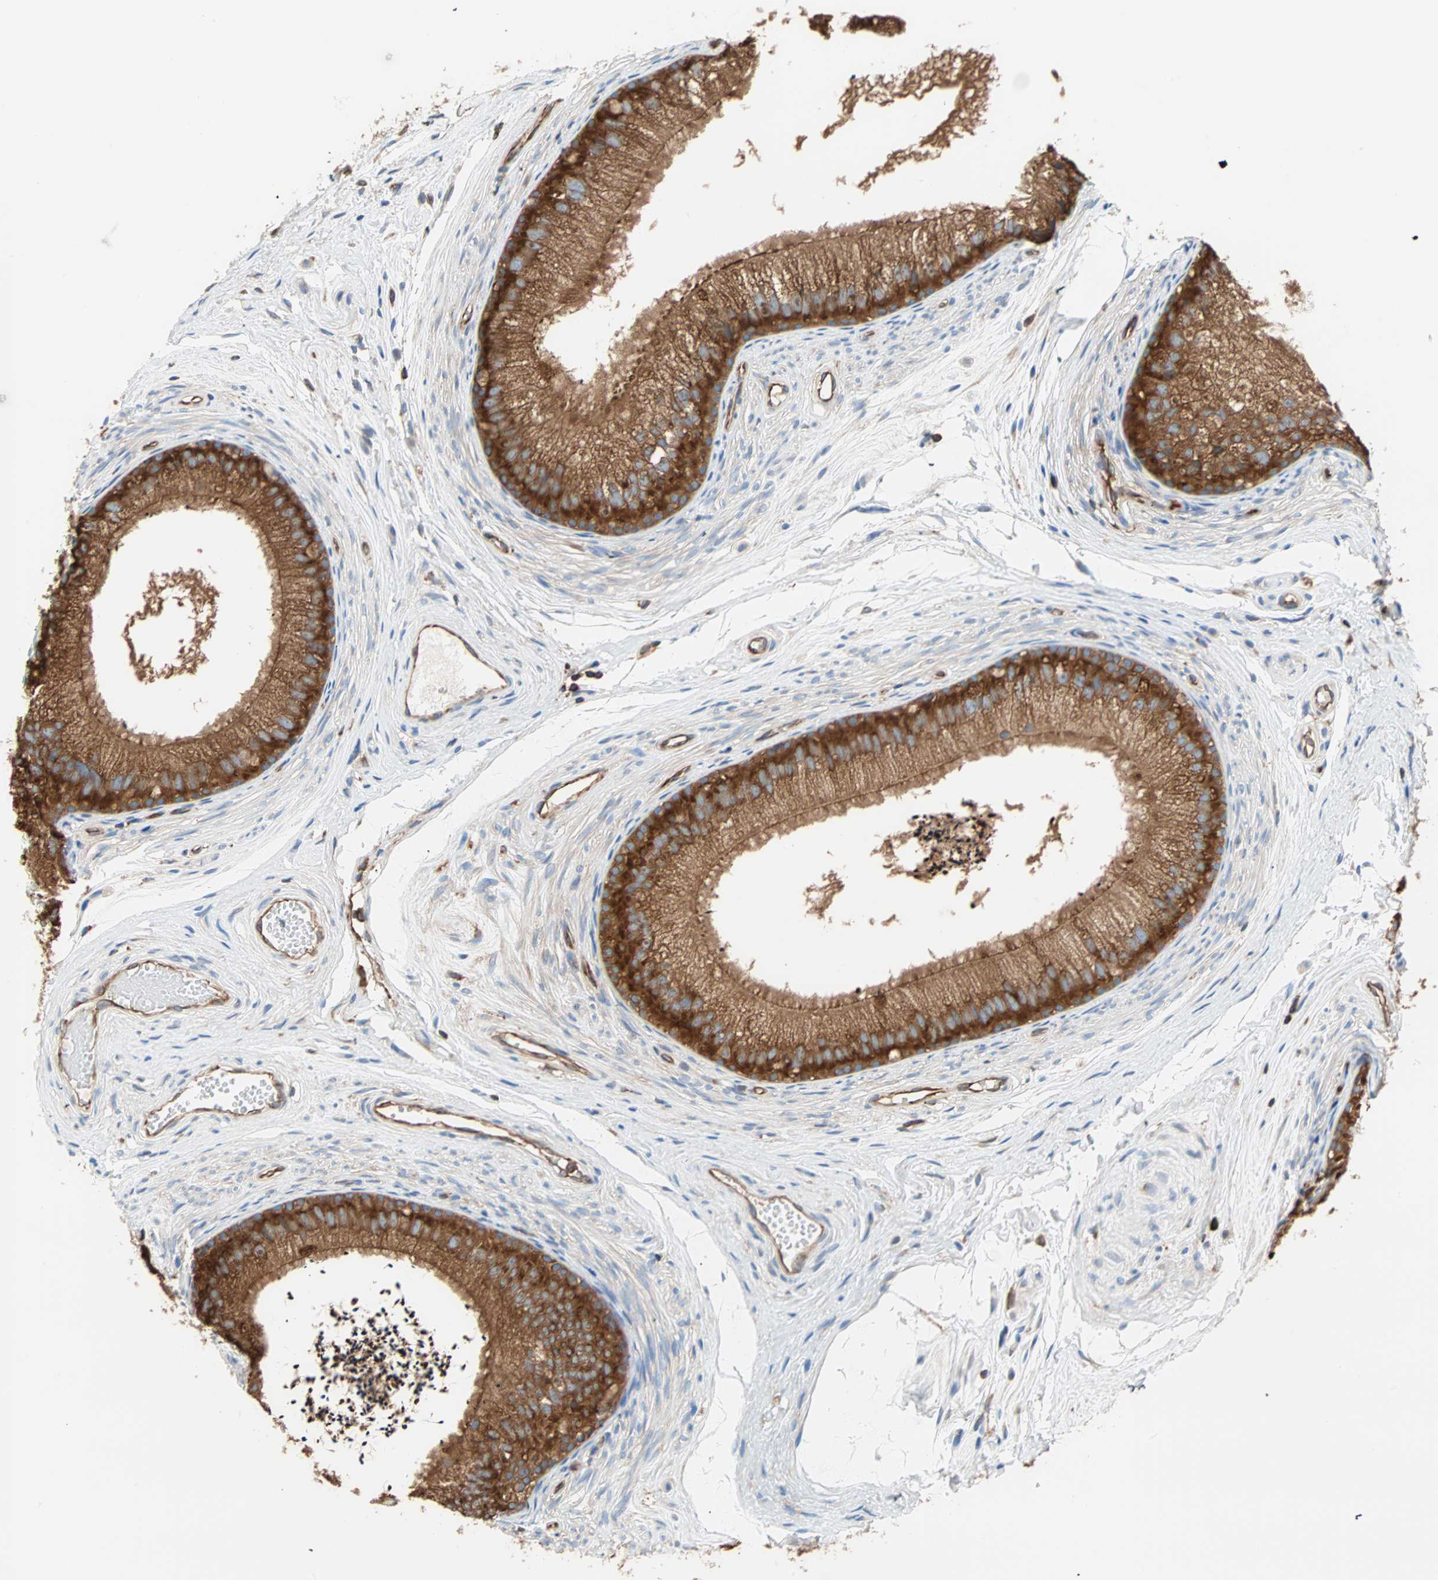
{"staining": {"intensity": "strong", "quantity": ">75%", "location": "cytoplasmic/membranous"}, "tissue": "epididymis", "cell_type": "Glandular cells", "image_type": "normal", "snomed": [{"axis": "morphology", "description": "Normal tissue, NOS"}, {"axis": "topography", "description": "Epididymis"}], "caption": "High-magnification brightfield microscopy of normal epididymis stained with DAB (brown) and counterstained with hematoxylin (blue). glandular cells exhibit strong cytoplasmic/membranous staining is identified in approximately>75% of cells. Immunohistochemistry stains the protein of interest in brown and the nuclei are stained blue.", "gene": "EEF2", "patient": {"sex": "male", "age": 56}}